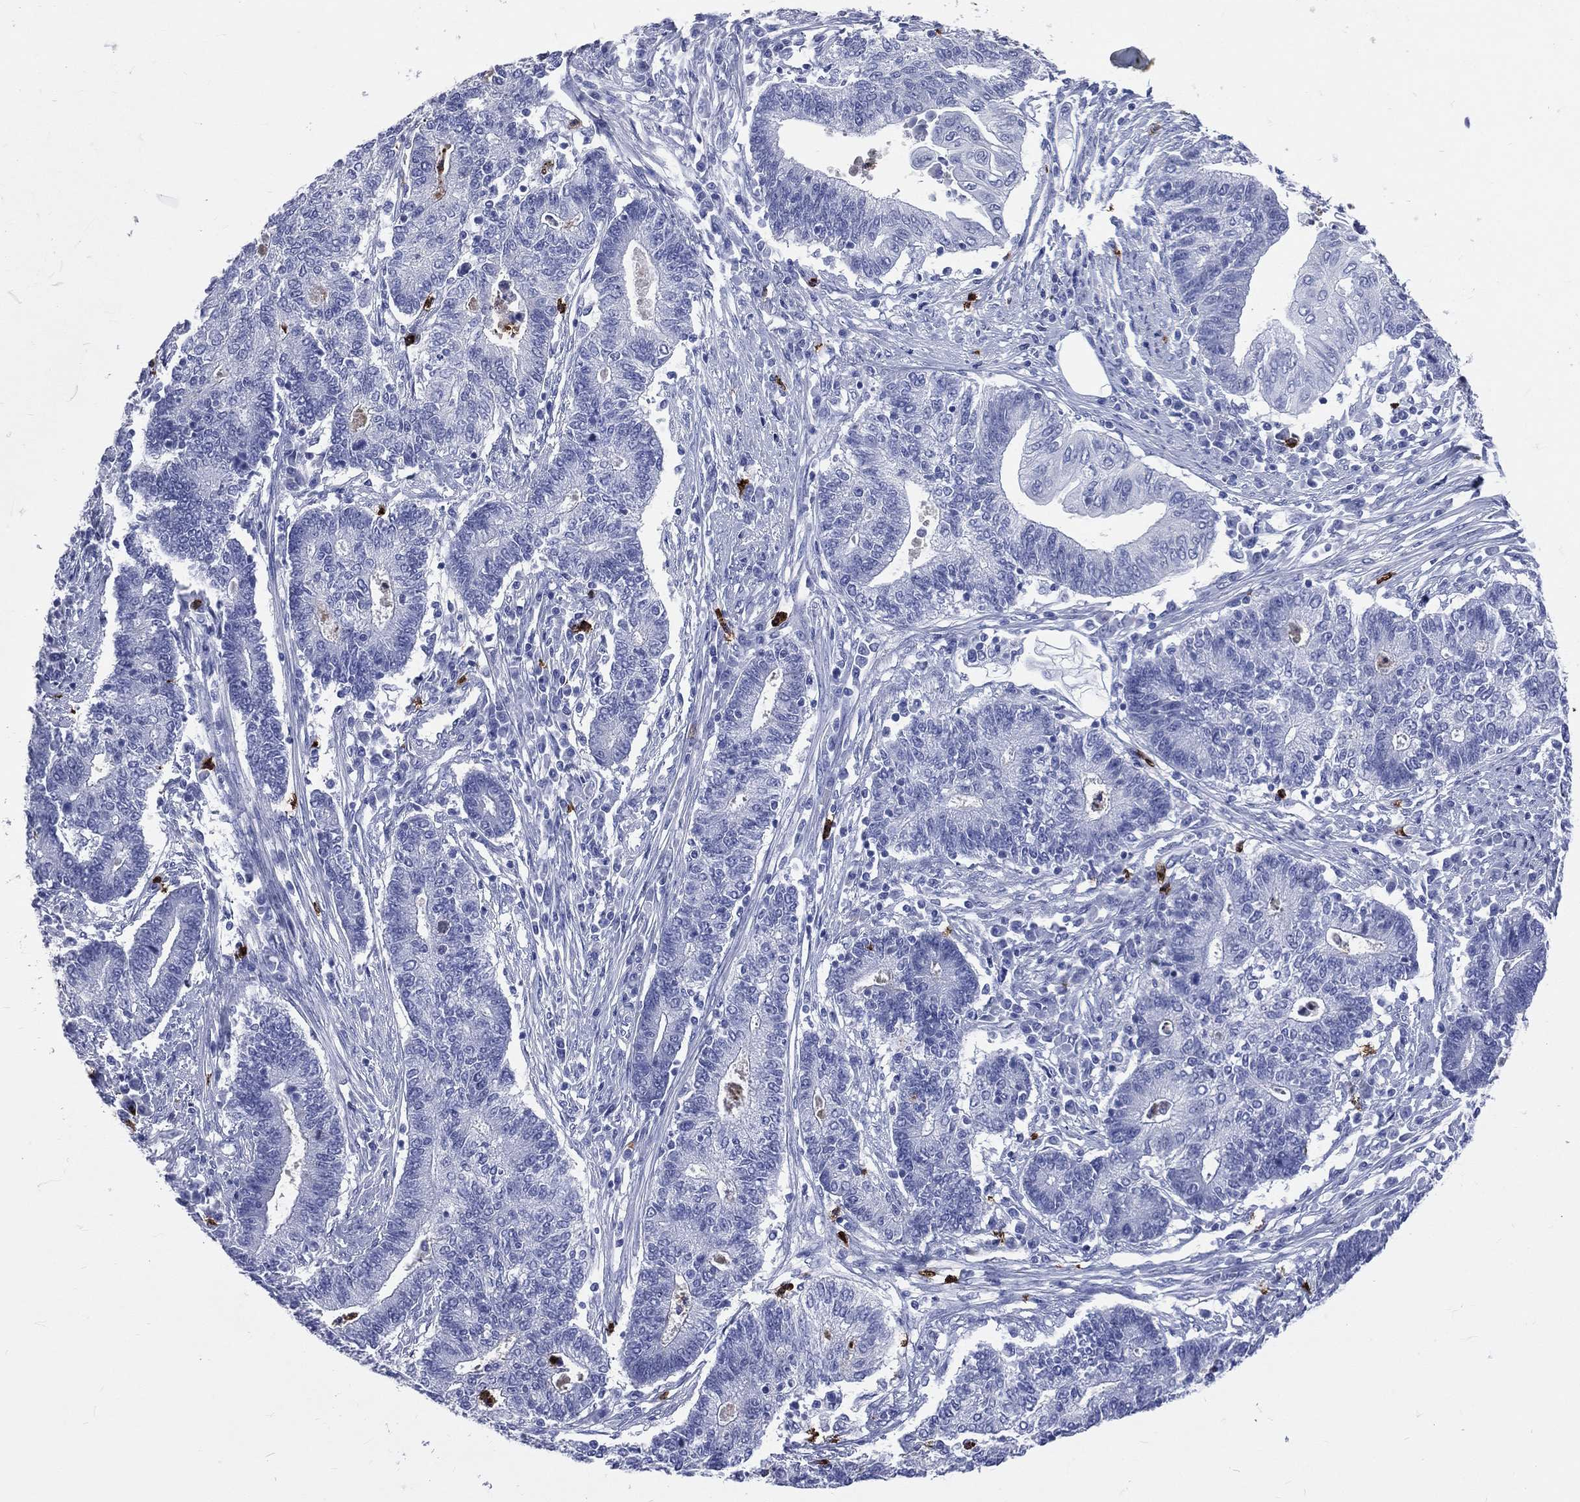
{"staining": {"intensity": "negative", "quantity": "none", "location": "none"}, "tissue": "endometrial cancer", "cell_type": "Tumor cells", "image_type": "cancer", "snomed": [{"axis": "morphology", "description": "Adenocarcinoma, NOS"}, {"axis": "topography", "description": "Uterus"}, {"axis": "topography", "description": "Endometrium"}], "caption": "Tumor cells show no significant protein positivity in adenocarcinoma (endometrial).", "gene": "PGLYRP1", "patient": {"sex": "female", "age": 54}}